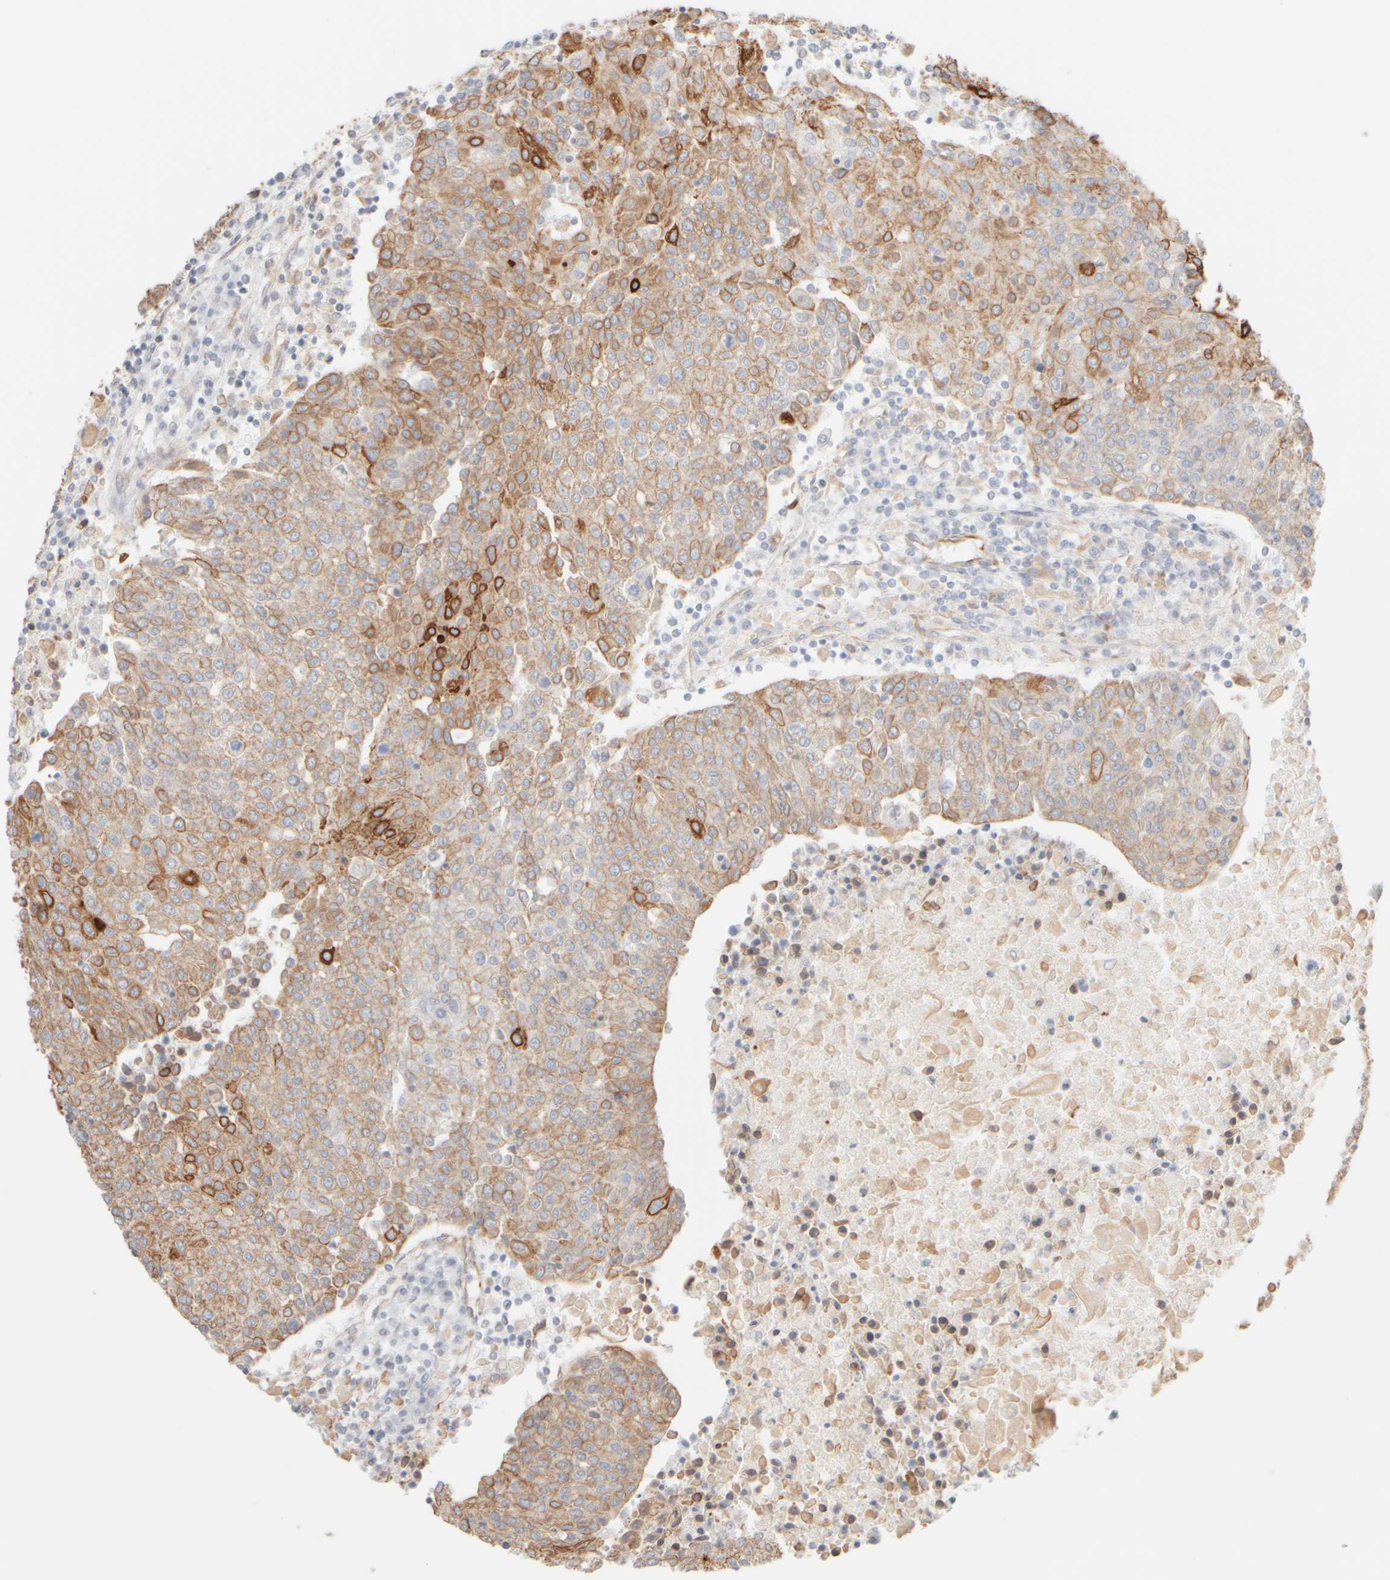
{"staining": {"intensity": "moderate", "quantity": ">75%", "location": "cytoplasmic/membranous"}, "tissue": "urothelial cancer", "cell_type": "Tumor cells", "image_type": "cancer", "snomed": [{"axis": "morphology", "description": "Urothelial carcinoma, High grade"}, {"axis": "topography", "description": "Urinary bladder"}], "caption": "This image shows IHC staining of urothelial cancer, with medium moderate cytoplasmic/membranous positivity in about >75% of tumor cells.", "gene": "KRT15", "patient": {"sex": "female", "age": 85}}